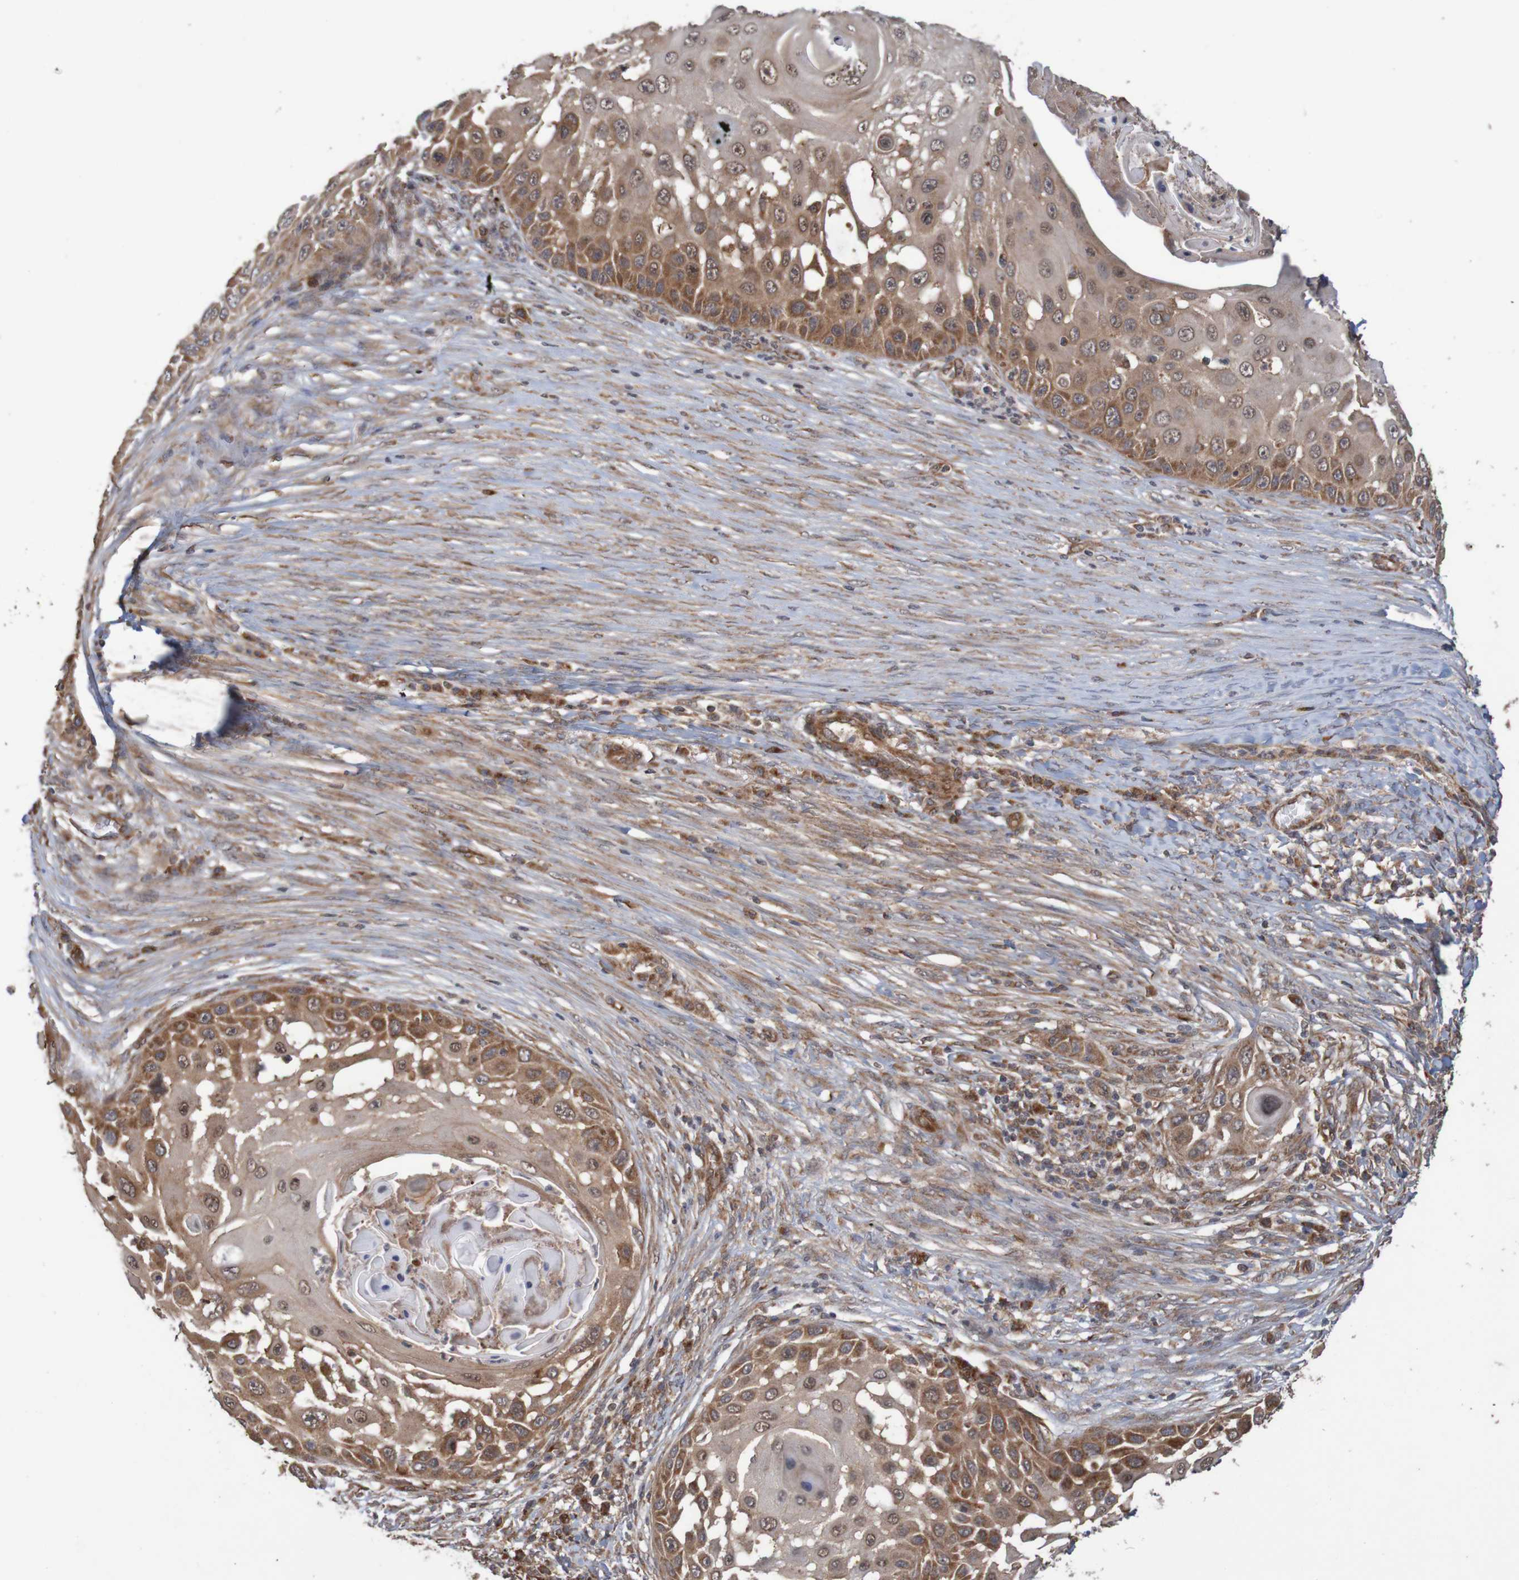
{"staining": {"intensity": "moderate", "quantity": ">75%", "location": "cytoplasmic/membranous"}, "tissue": "skin cancer", "cell_type": "Tumor cells", "image_type": "cancer", "snomed": [{"axis": "morphology", "description": "Squamous cell carcinoma, NOS"}, {"axis": "topography", "description": "Skin"}], "caption": "Protein analysis of squamous cell carcinoma (skin) tissue exhibits moderate cytoplasmic/membranous positivity in about >75% of tumor cells. (IHC, brightfield microscopy, high magnification).", "gene": "MRPL52", "patient": {"sex": "female", "age": 44}}